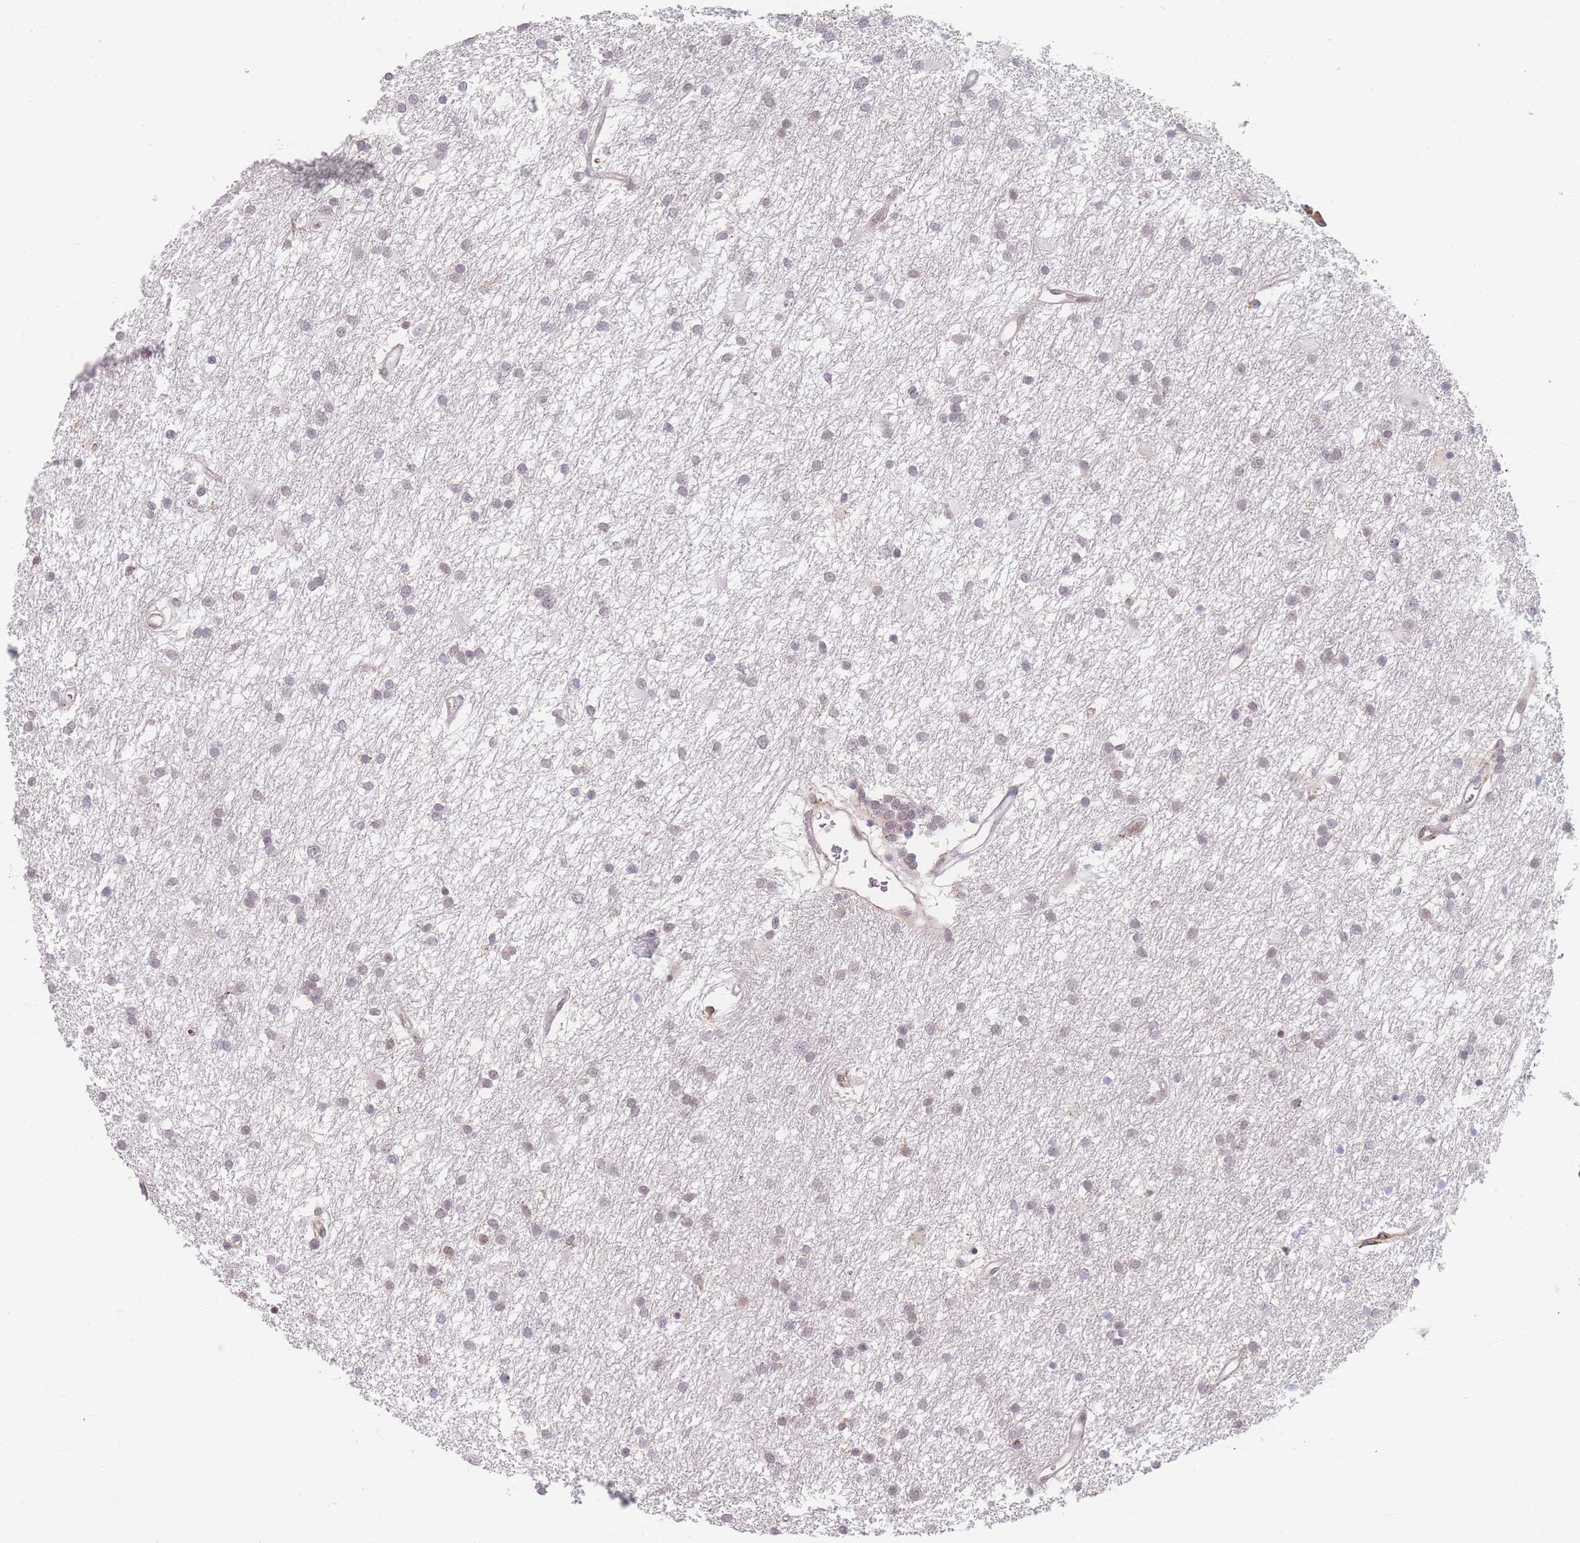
{"staining": {"intensity": "negative", "quantity": "none", "location": "none"}, "tissue": "glioma", "cell_type": "Tumor cells", "image_type": "cancer", "snomed": [{"axis": "morphology", "description": "Glioma, malignant, High grade"}, {"axis": "topography", "description": "Brain"}], "caption": "Tumor cells are negative for brown protein staining in glioma.", "gene": "ZC3H13", "patient": {"sex": "male", "age": 77}}